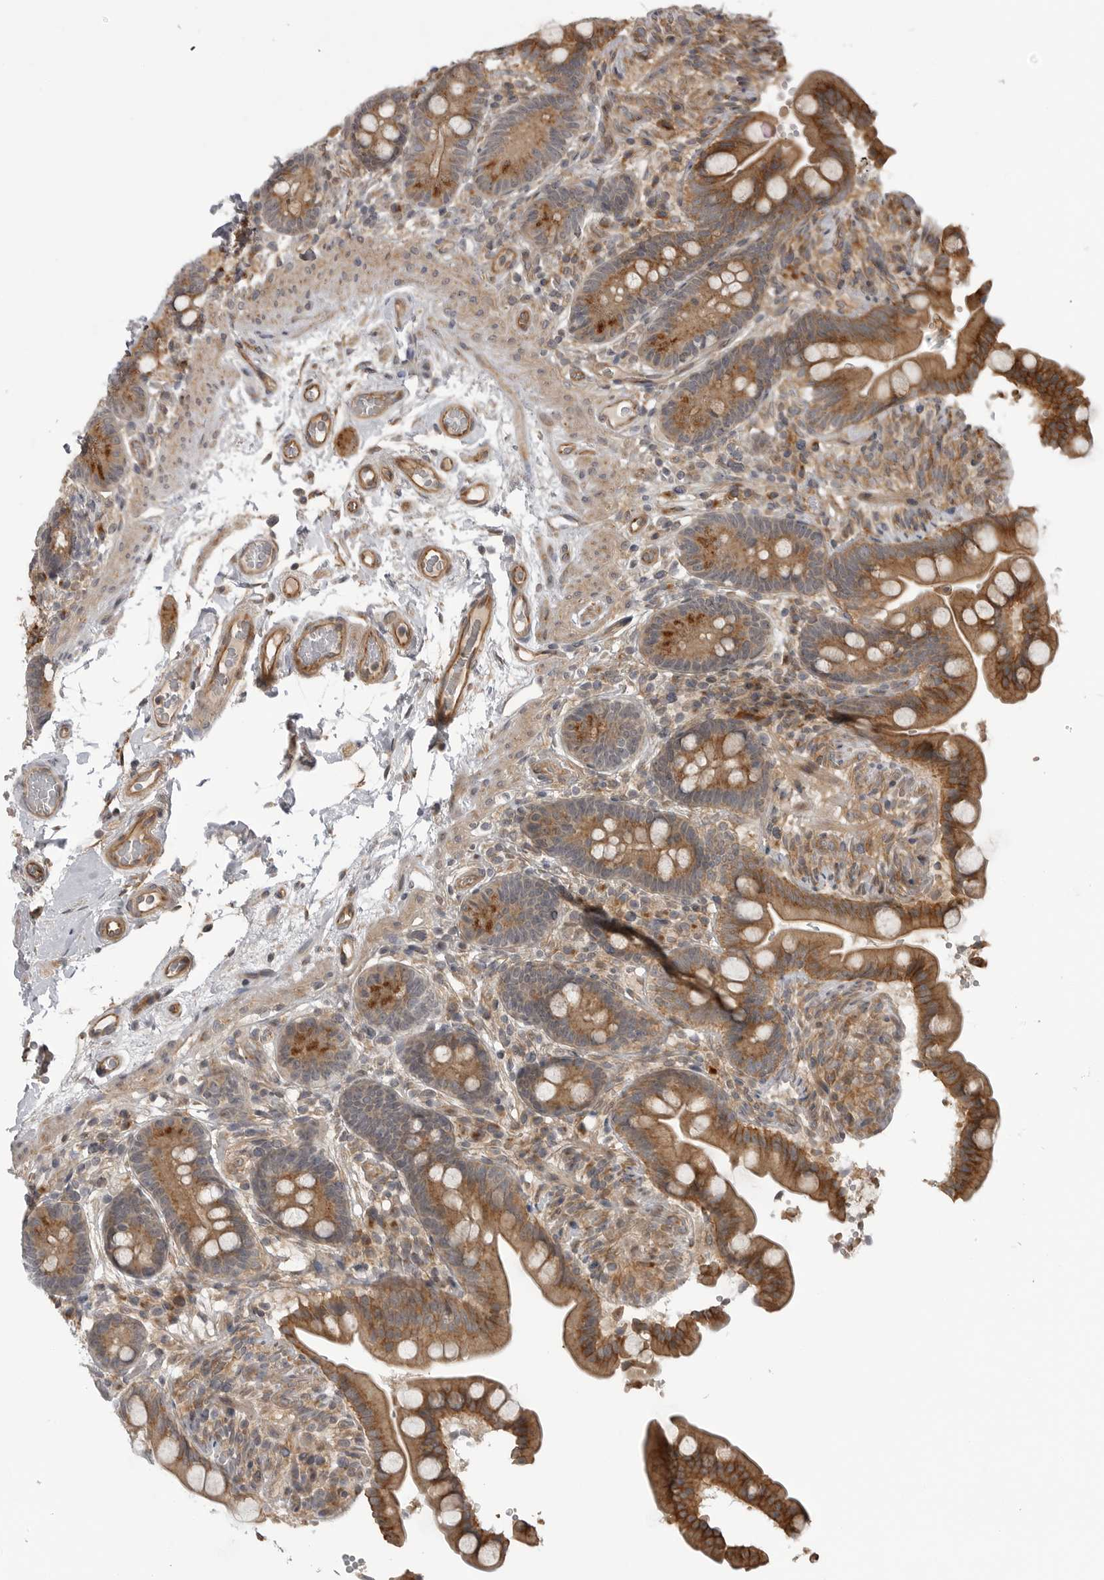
{"staining": {"intensity": "moderate", "quantity": ">75%", "location": "cytoplasmic/membranous"}, "tissue": "colon", "cell_type": "Endothelial cells", "image_type": "normal", "snomed": [{"axis": "morphology", "description": "Normal tissue, NOS"}, {"axis": "topography", "description": "Smooth muscle"}, {"axis": "topography", "description": "Colon"}], "caption": "Unremarkable colon displays moderate cytoplasmic/membranous staining in approximately >75% of endothelial cells.", "gene": "LRRC45", "patient": {"sex": "male", "age": 73}}